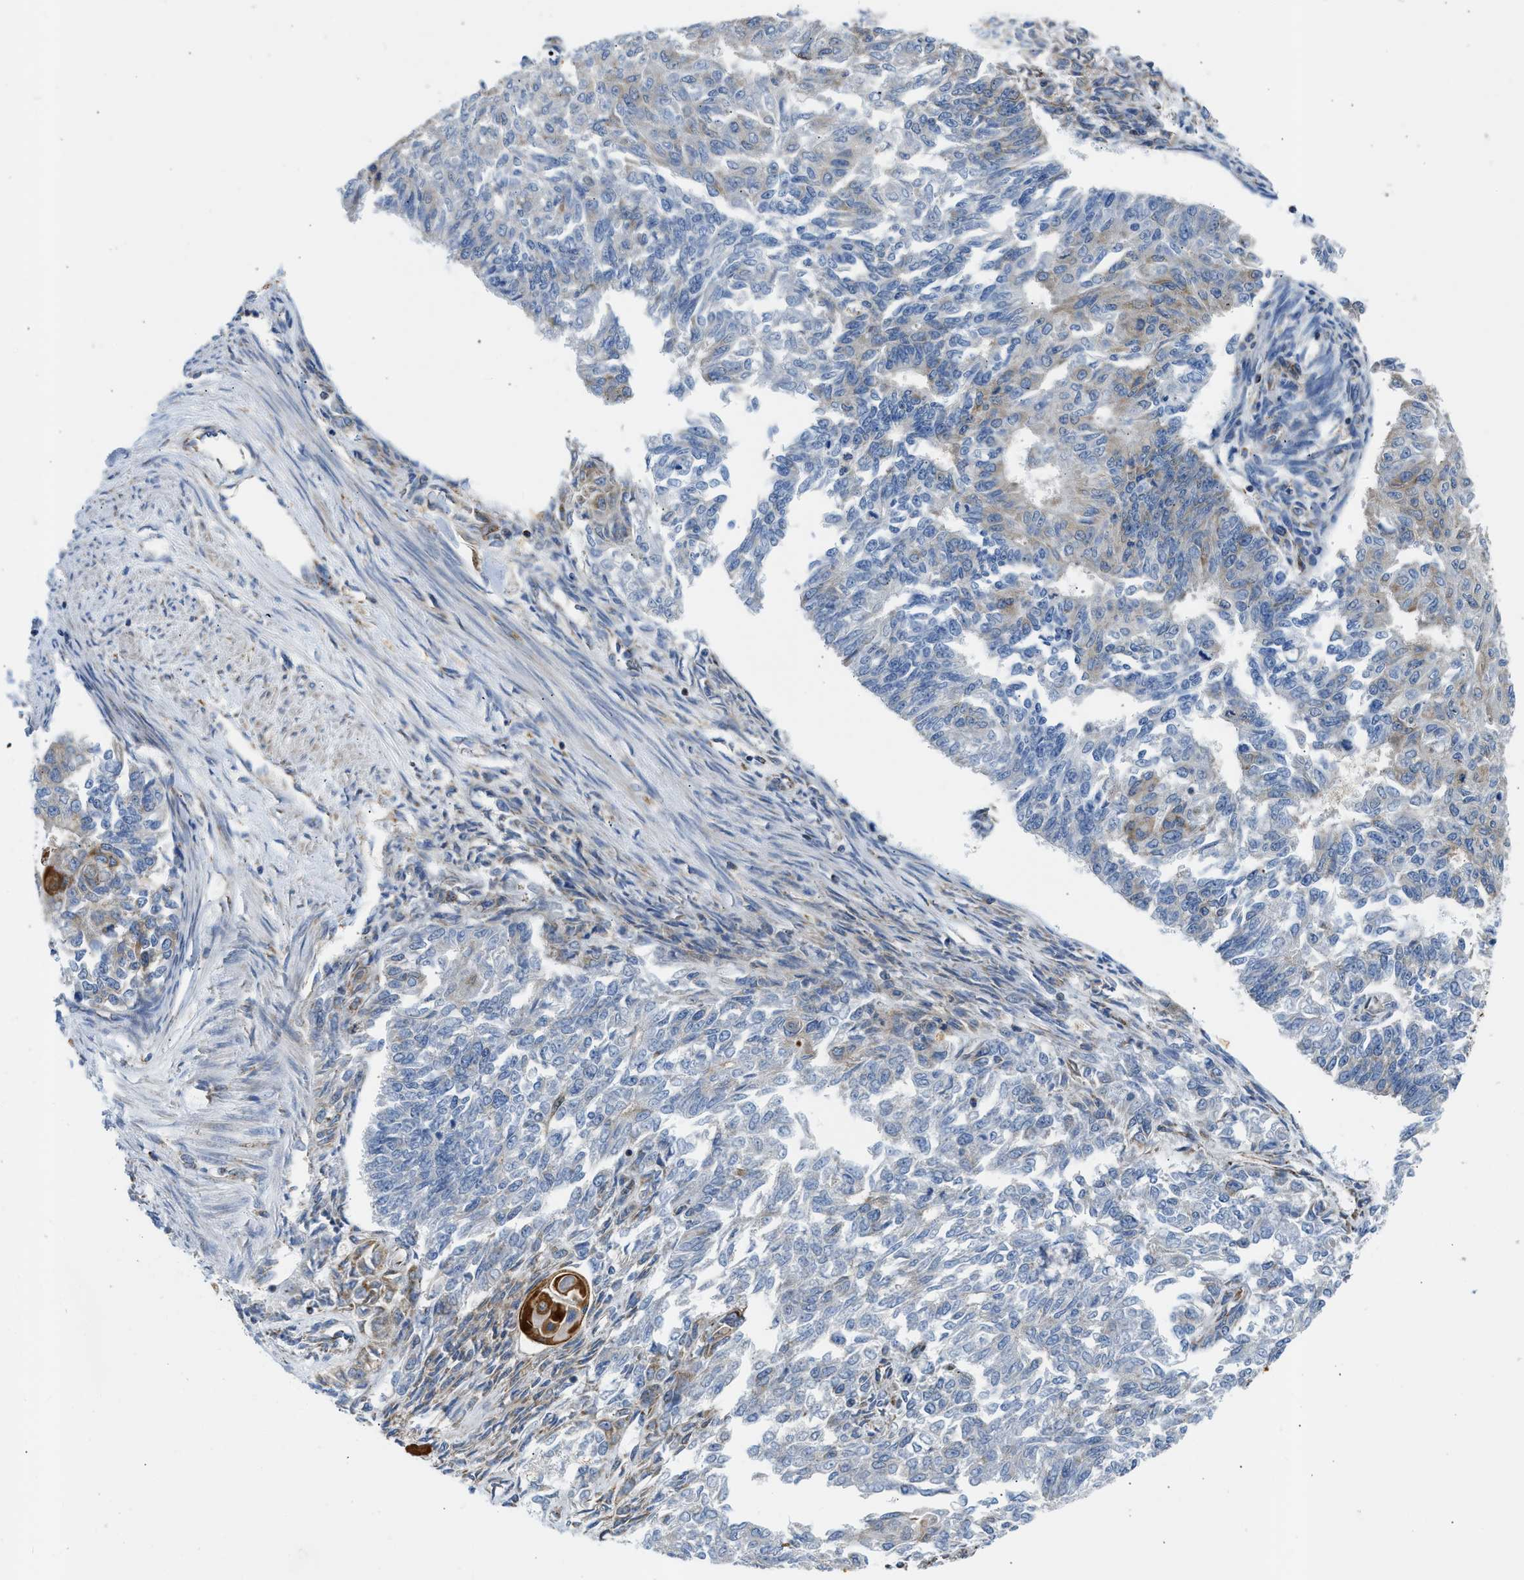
{"staining": {"intensity": "strong", "quantity": "<25%", "location": "cytoplasmic/membranous"}, "tissue": "endometrial cancer", "cell_type": "Tumor cells", "image_type": "cancer", "snomed": [{"axis": "morphology", "description": "Adenocarcinoma, NOS"}, {"axis": "topography", "description": "Endometrium"}], "caption": "Immunohistochemical staining of human endometrial adenocarcinoma shows medium levels of strong cytoplasmic/membranous staining in about <25% of tumor cells.", "gene": "CAMKK2", "patient": {"sex": "female", "age": 32}}